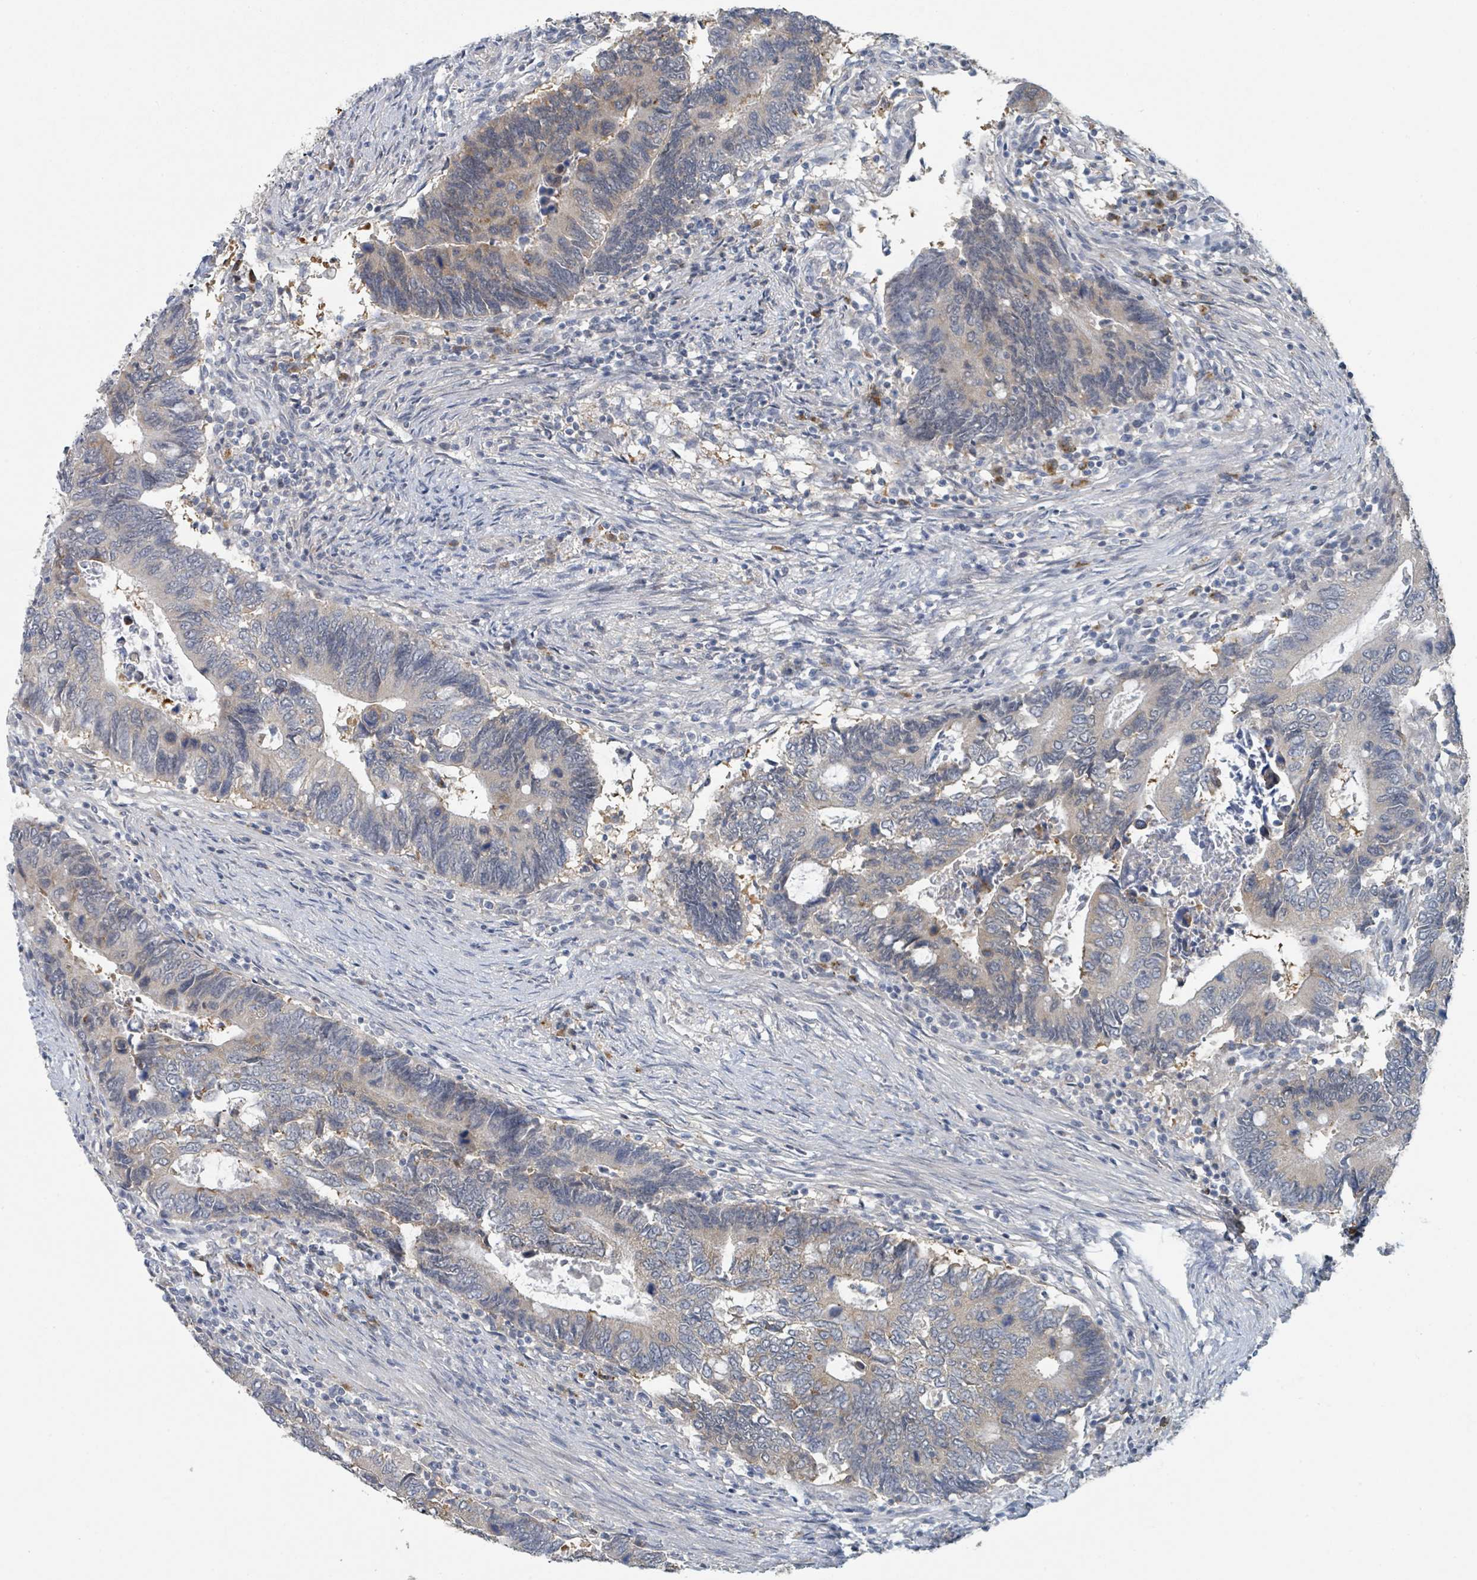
{"staining": {"intensity": "weak", "quantity": "<25%", "location": "cytoplasmic/membranous"}, "tissue": "colorectal cancer", "cell_type": "Tumor cells", "image_type": "cancer", "snomed": [{"axis": "morphology", "description": "Adenocarcinoma, NOS"}, {"axis": "topography", "description": "Colon"}], "caption": "The immunohistochemistry (IHC) photomicrograph has no significant staining in tumor cells of colorectal adenocarcinoma tissue.", "gene": "ANKRD55", "patient": {"sex": "male", "age": 87}}